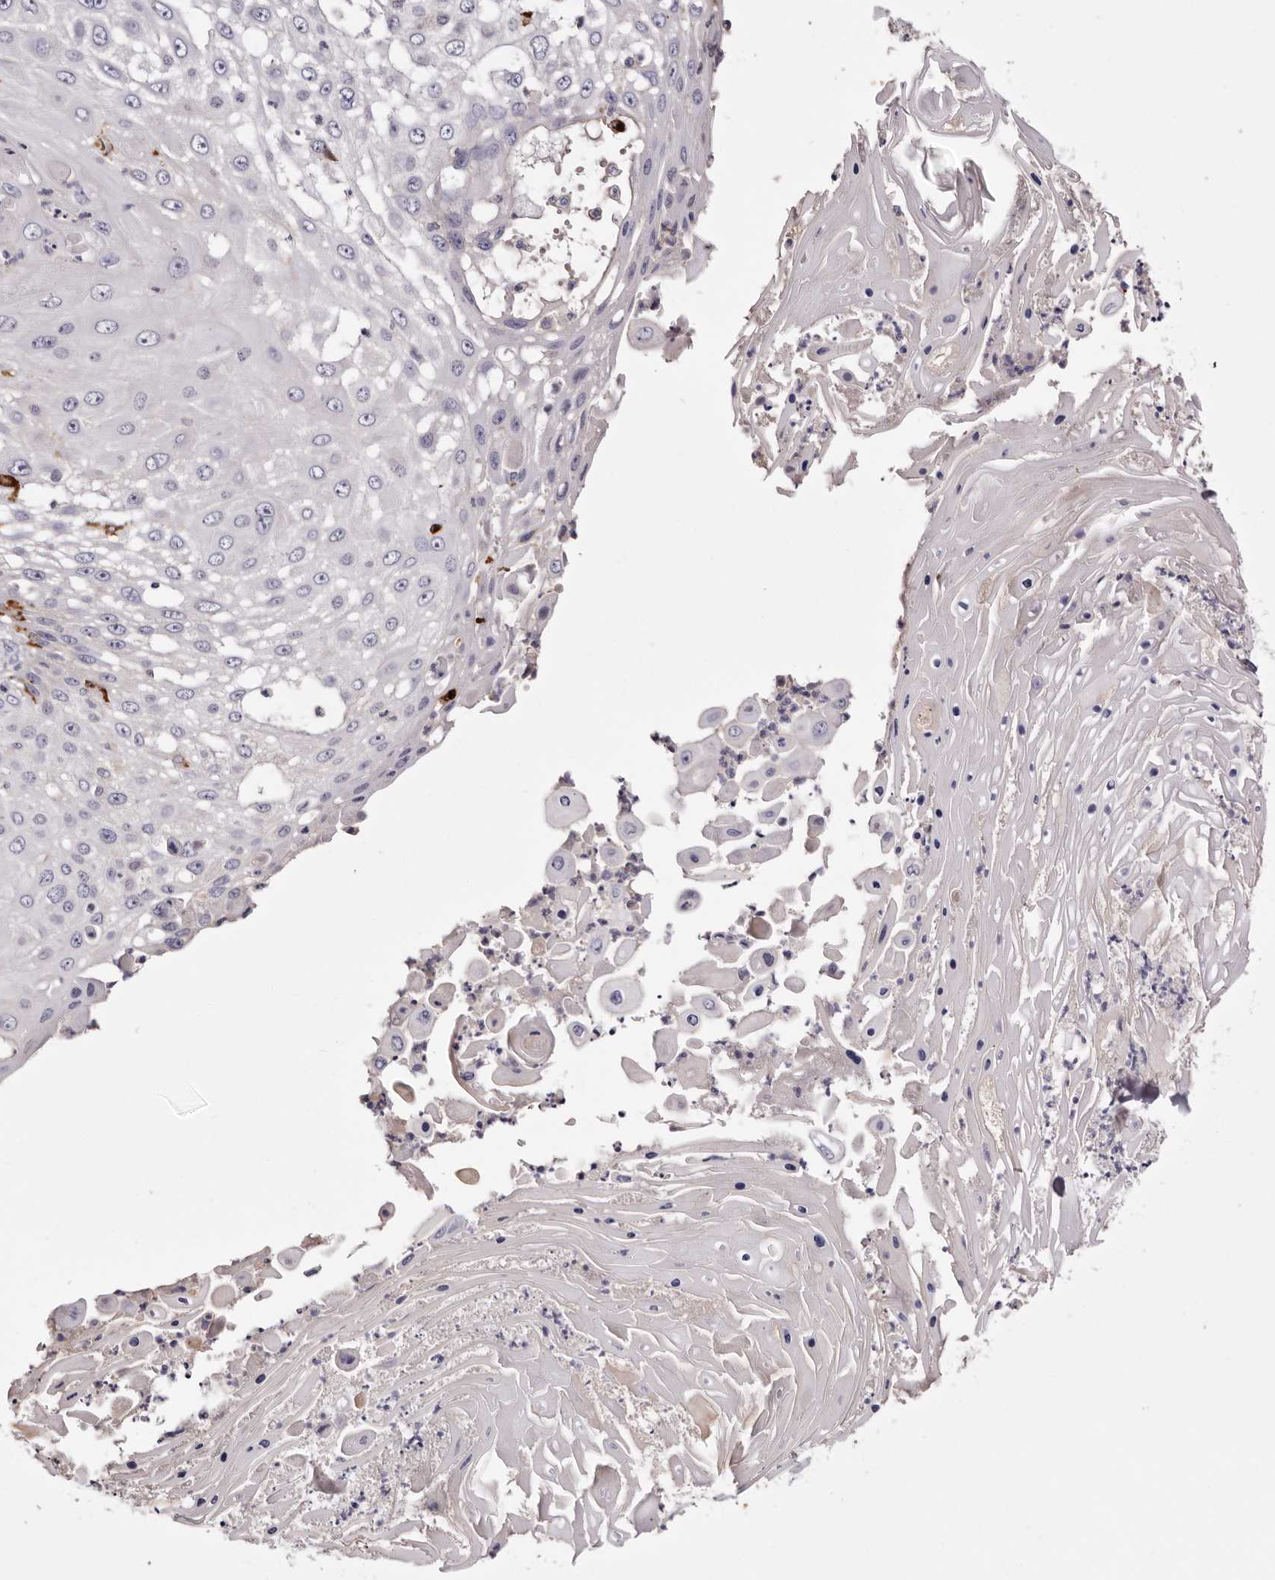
{"staining": {"intensity": "negative", "quantity": "none", "location": "none"}, "tissue": "skin cancer", "cell_type": "Tumor cells", "image_type": "cancer", "snomed": [{"axis": "morphology", "description": "Squamous cell carcinoma, NOS"}, {"axis": "topography", "description": "Skin"}], "caption": "Immunohistochemistry (IHC) of human skin cancer shows no positivity in tumor cells.", "gene": "S1PR5", "patient": {"sex": "female", "age": 44}}